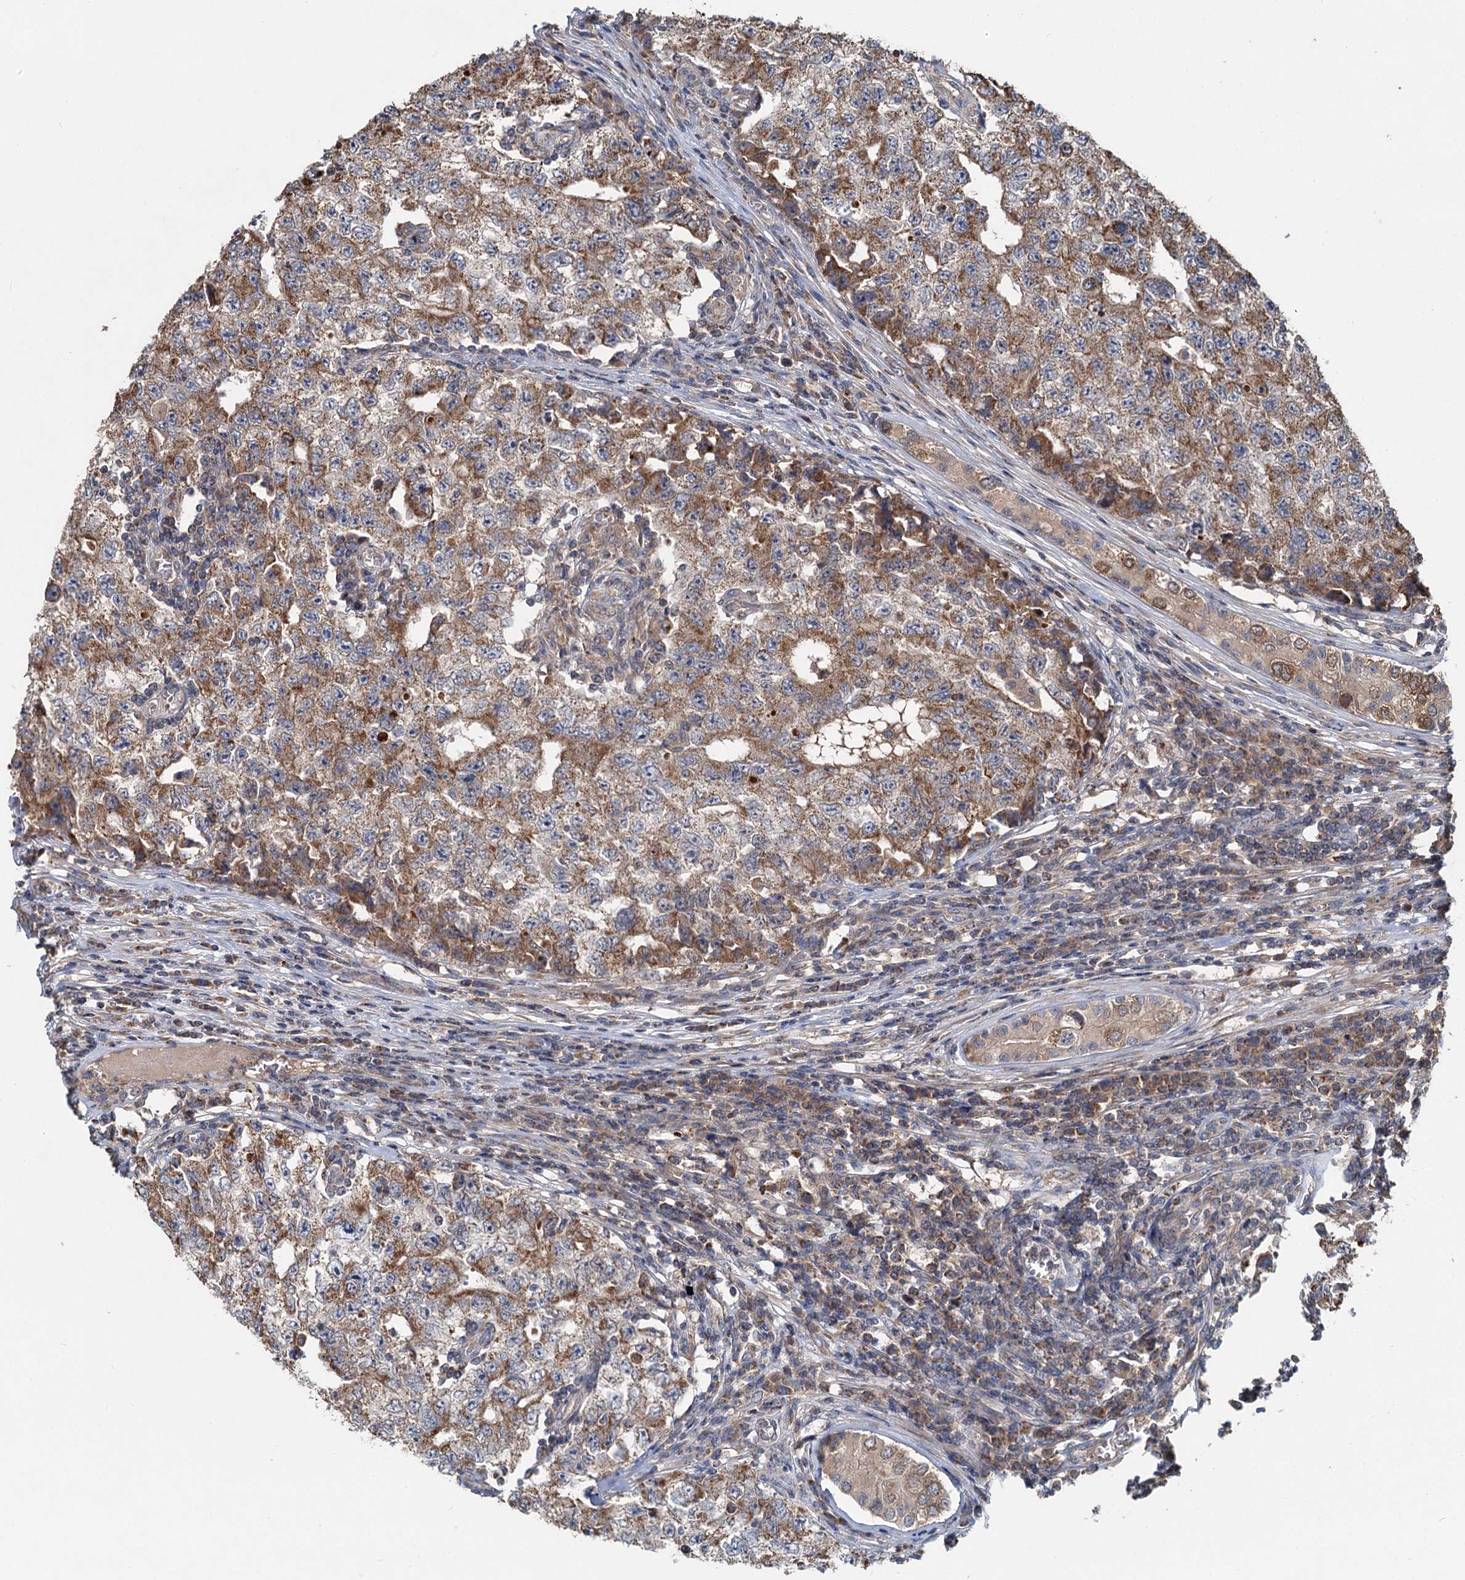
{"staining": {"intensity": "moderate", "quantity": ">75%", "location": "cytoplasmic/membranous"}, "tissue": "testis cancer", "cell_type": "Tumor cells", "image_type": "cancer", "snomed": [{"axis": "morphology", "description": "Carcinoma, Embryonal, NOS"}, {"axis": "topography", "description": "Testis"}], "caption": "Human testis embryonal carcinoma stained with a brown dye exhibits moderate cytoplasmic/membranous positive expression in about >75% of tumor cells.", "gene": "OTUB1", "patient": {"sex": "male", "age": 17}}